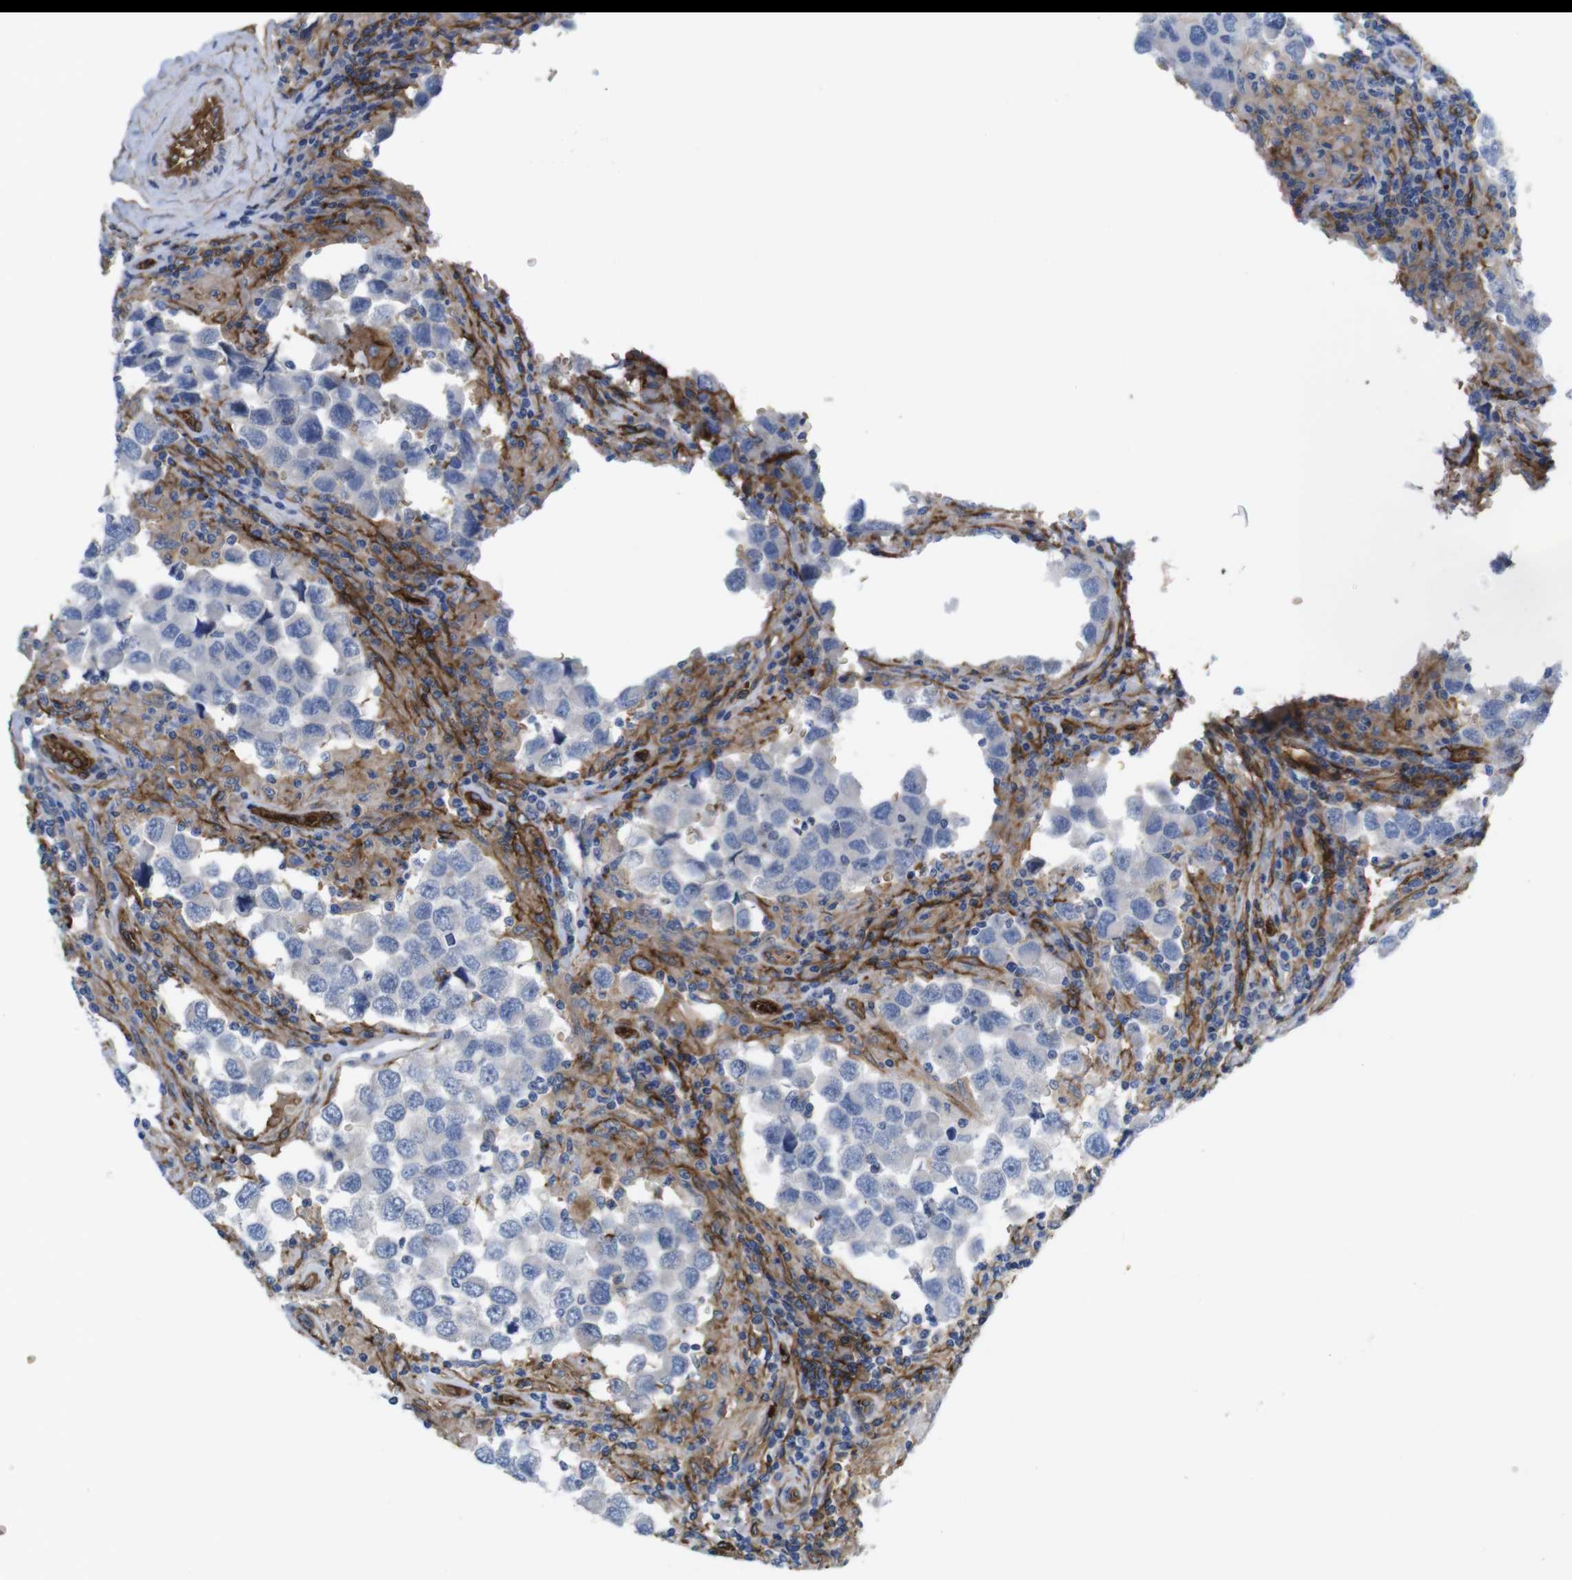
{"staining": {"intensity": "negative", "quantity": "none", "location": "none"}, "tissue": "testis cancer", "cell_type": "Tumor cells", "image_type": "cancer", "snomed": [{"axis": "morphology", "description": "Carcinoma, Embryonal, NOS"}, {"axis": "topography", "description": "Testis"}], "caption": "High magnification brightfield microscopy of testis embryonal carcinoma stained with DAB (3,3'-diaminobenzidine) (brown) and counterstained with hematoxylin (blue): tumor cells show no significant expression.", "gene": "CYBRD1", "patient": {"sex": "male", "age": 21}}